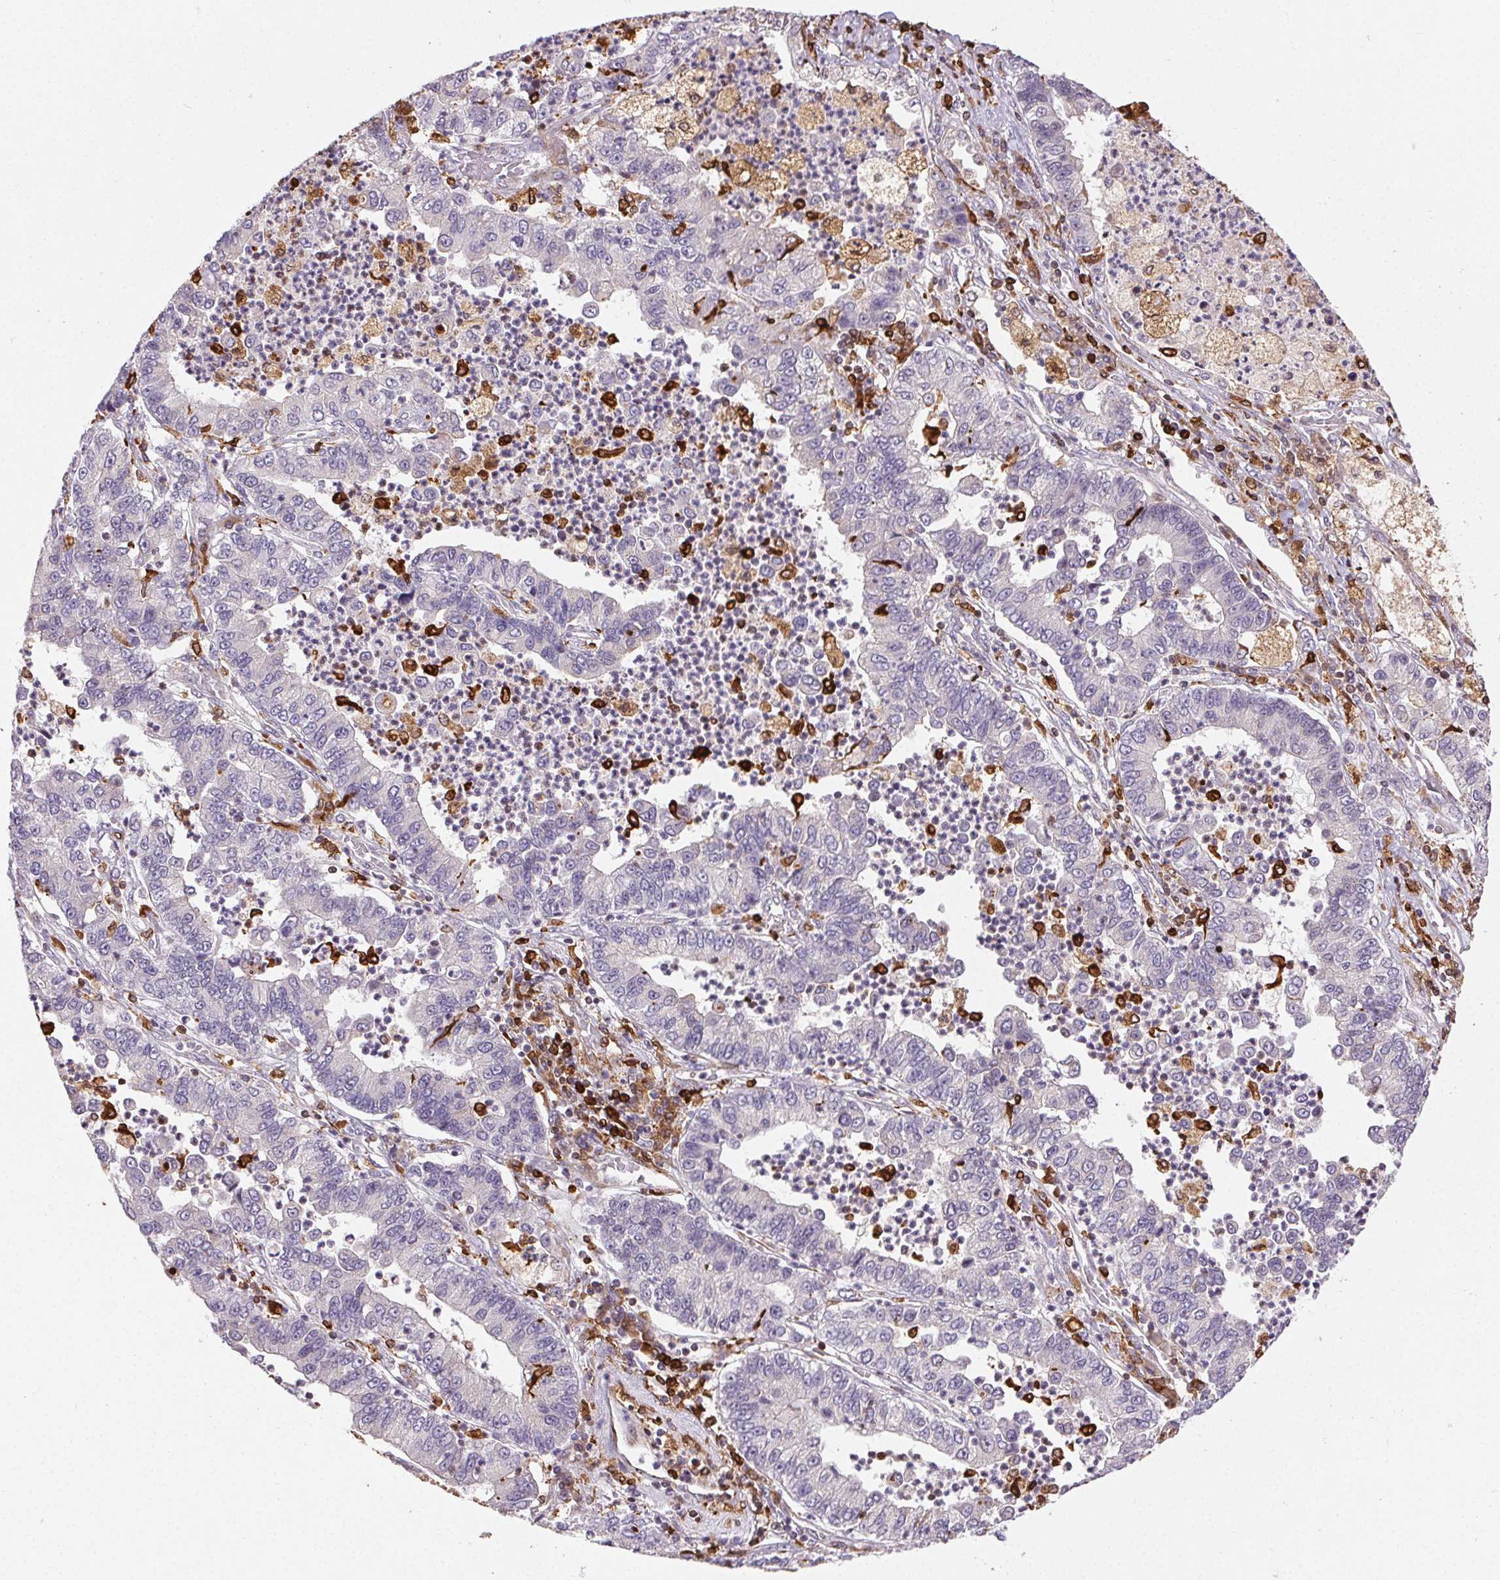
{"staining": {"intensity": "negative", "quantity": "none", "location": "none"}, "tissue": "lung cancer", "cell_type": "Tumor cells", "image_type": "cancer", "snomed": [{"axis": "morphology", "description": "Adenocarcinoma, NOS"}, {"axis": "topography", "description": "Lung"}], "caption": "Immunohistochemistry photomicrograph of human adenocarcinoma (lung) stained for a protein (brown), which displays no positivity in tumor cells. (Stains: DAB (3,3'-diaminobenzidine) immunohistochemistry with hematoxylin counter stain, Microscopy: brightfield microscopy at high magnification).", "gene": "RNASET2", "patient": {"sex": "female", "age": 57}}